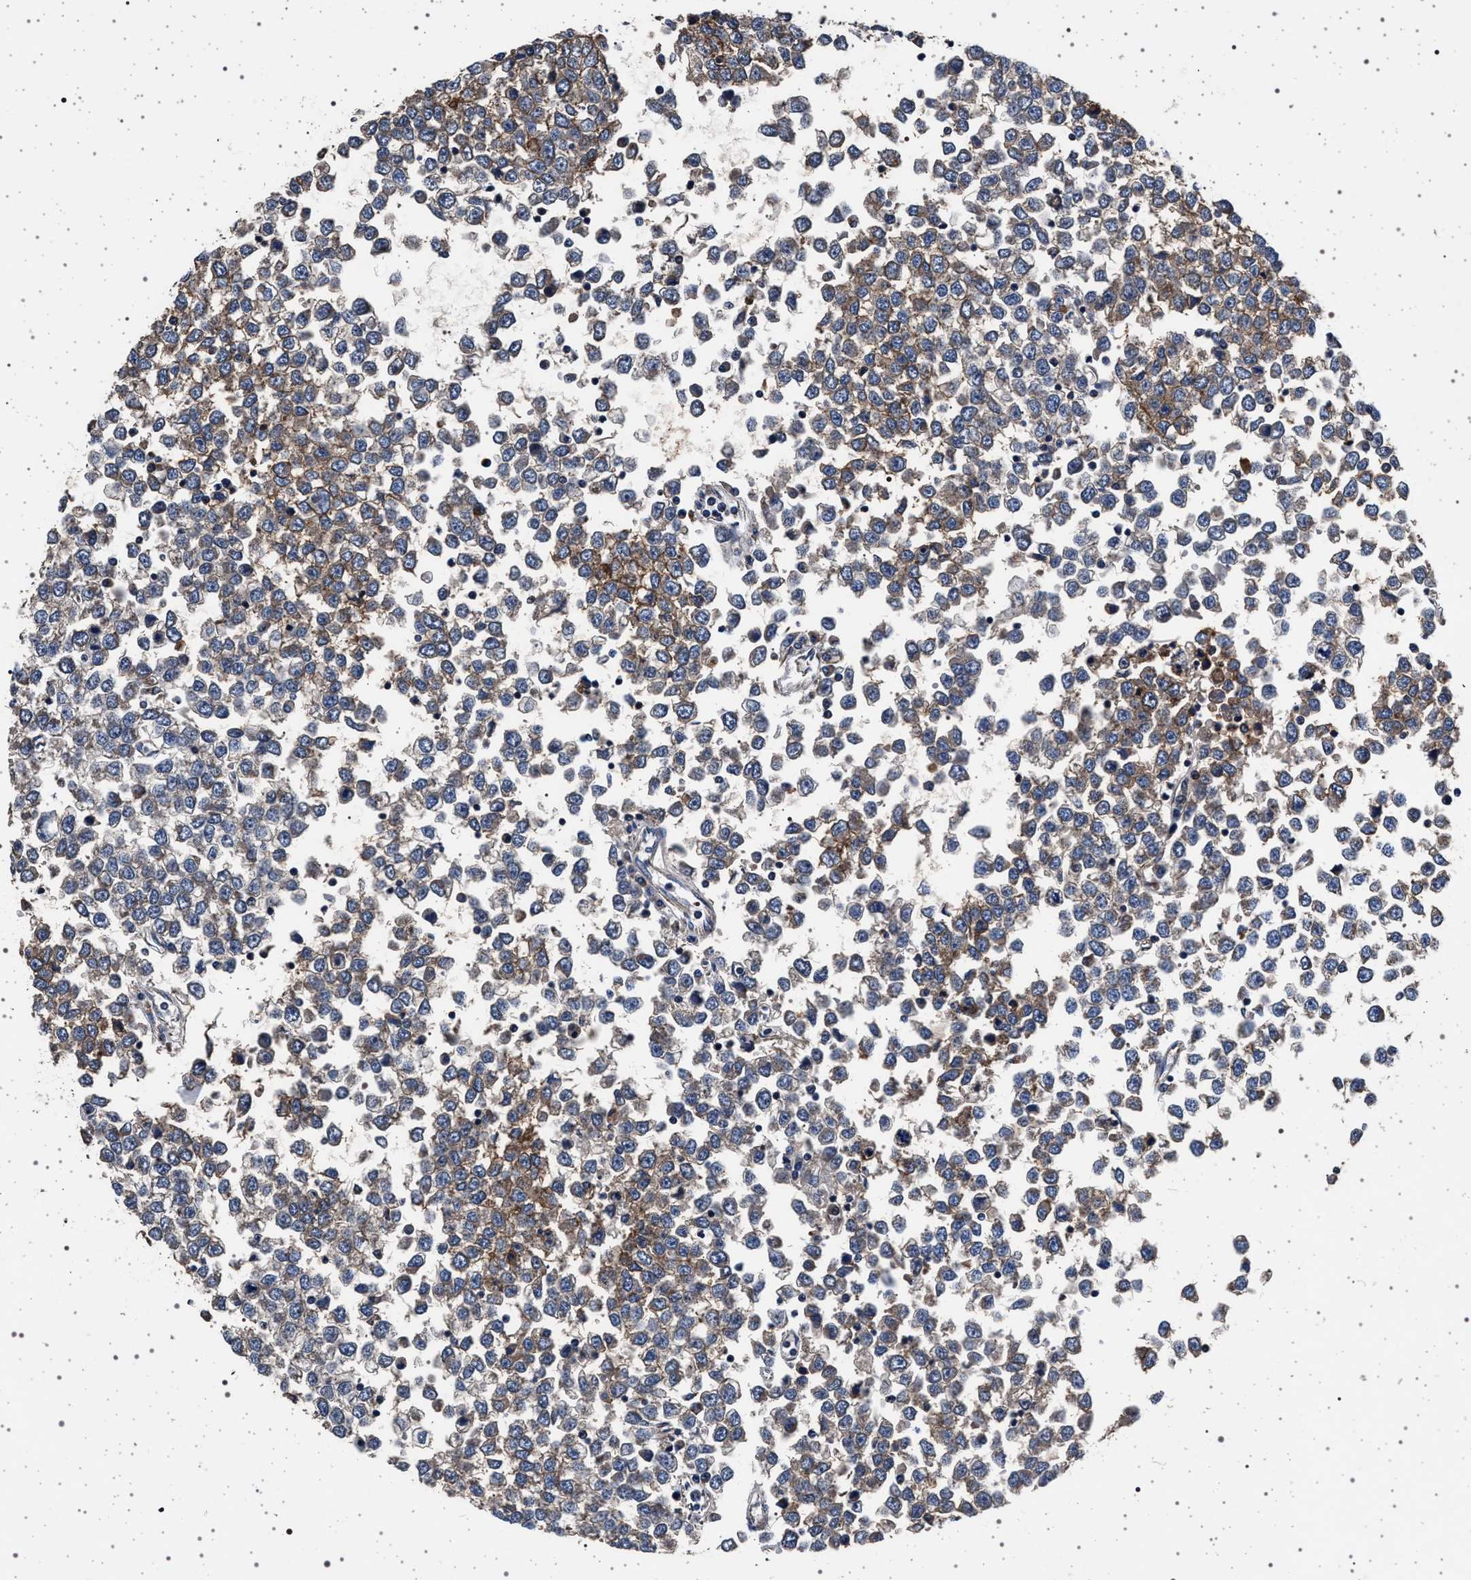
{"staining": {"intensity": "moderate", "quantity": "<25%", "location": "cytoplasmic/membranous"}, "tissue": "testis cancer", "cell_type": "Tumor cells", "image_type": "cancer", "snomed": [{"axis": "morphology", "description": "Seminoma, NOS"}, {"axis": "topography", "description": "Testis"}], "caption": "Immunohistochemical staining of testis seminoma displays moderate cytoplasmic/membranous protein positivity in approximately <25% of tumor cells.", "gene": "MAP3K2", "patient": {"sex": "male", "age": 65}}